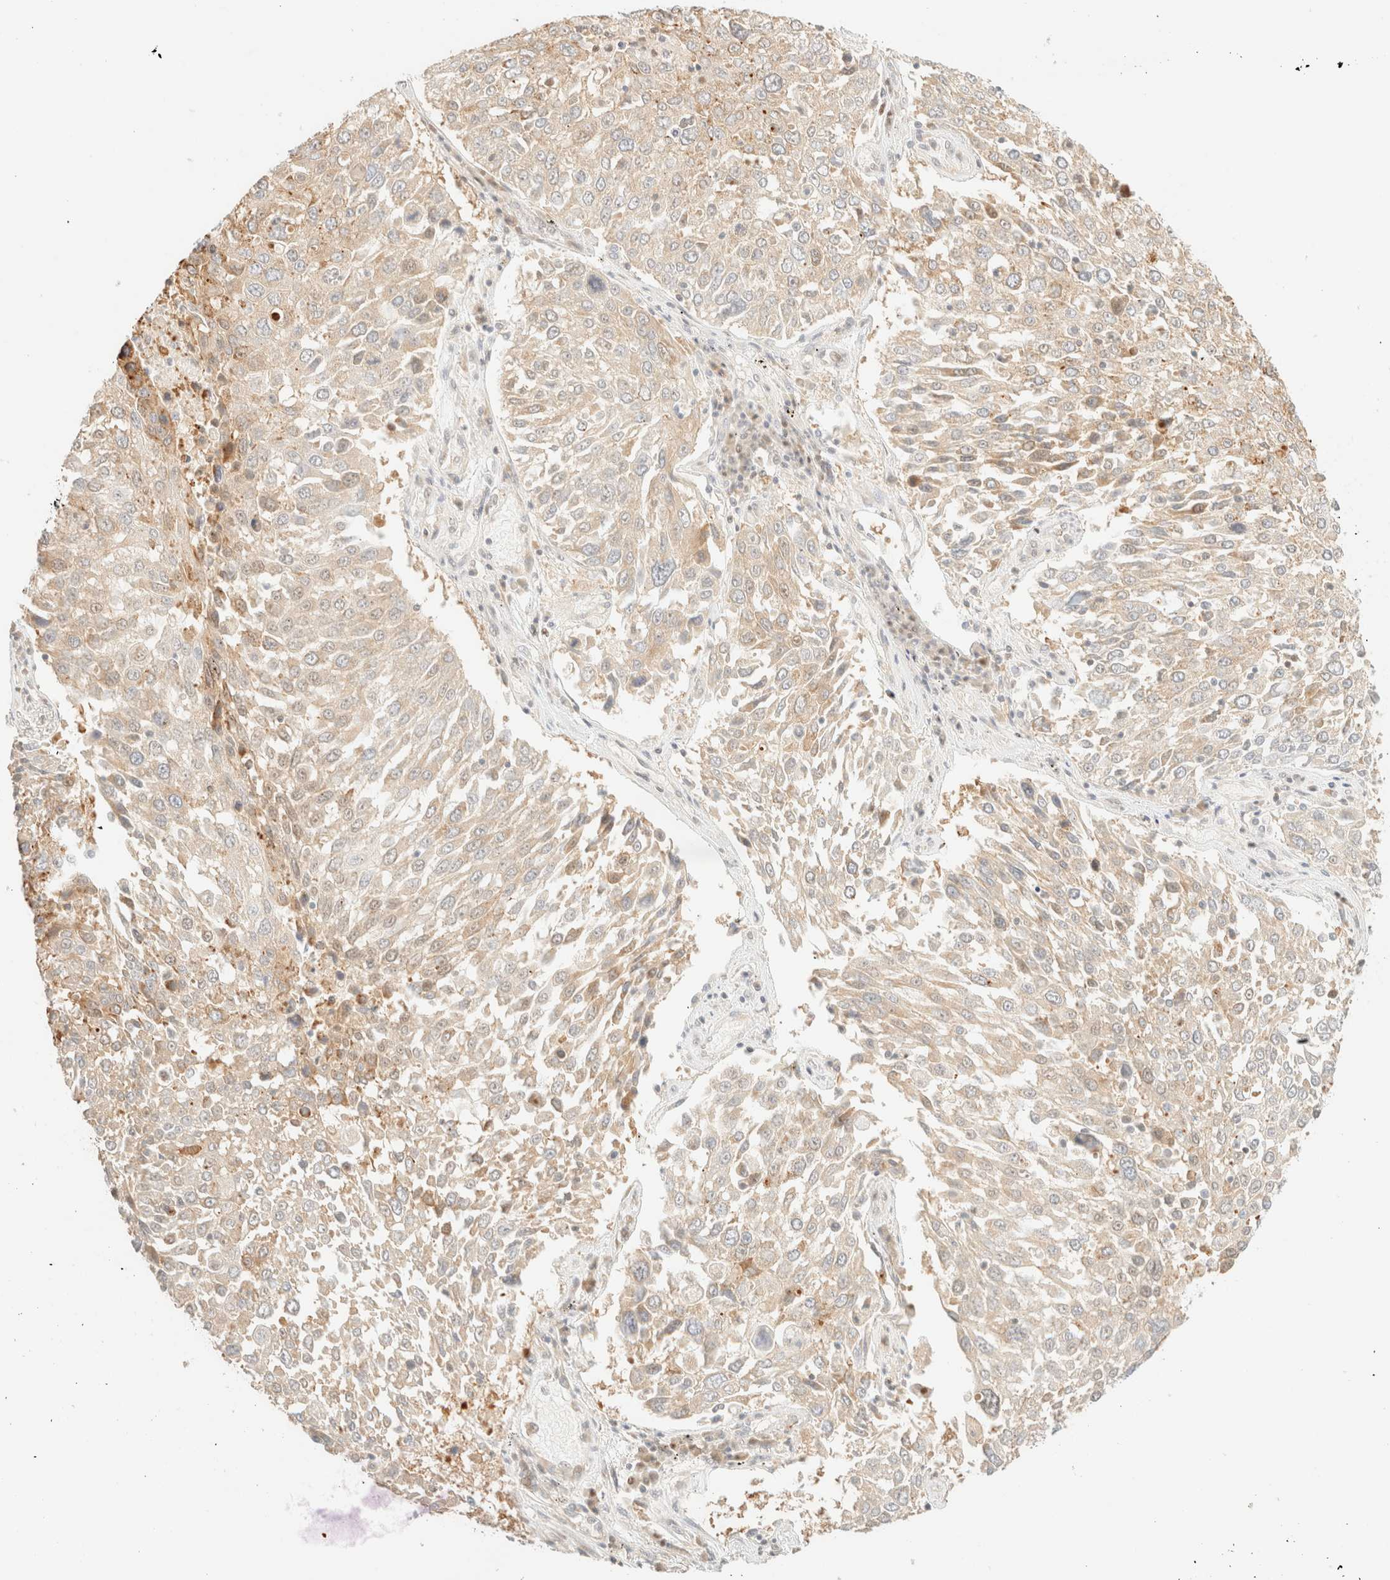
{"staining": {"intensity": "weak", "quantity": ">75%", "location": "cytoplasmic/membranous"}, "tissue": "lung cancer", "cell_type": "Tumor cells", "image_type": "cancer", "snomed": [{"axis": "morphology", "description": "Squamous cell carcinoma, NOS"}, {"axis": "topography", "description": "Lung"}], "caption": "About >75% of tumor cells in lung cancer demonstrate weak cytoplasmic/membranous protein expression as visualized by brown immunohistochemical staining.", "gene": "TSR1", "patient": {"sex": "male", "age": 65}}